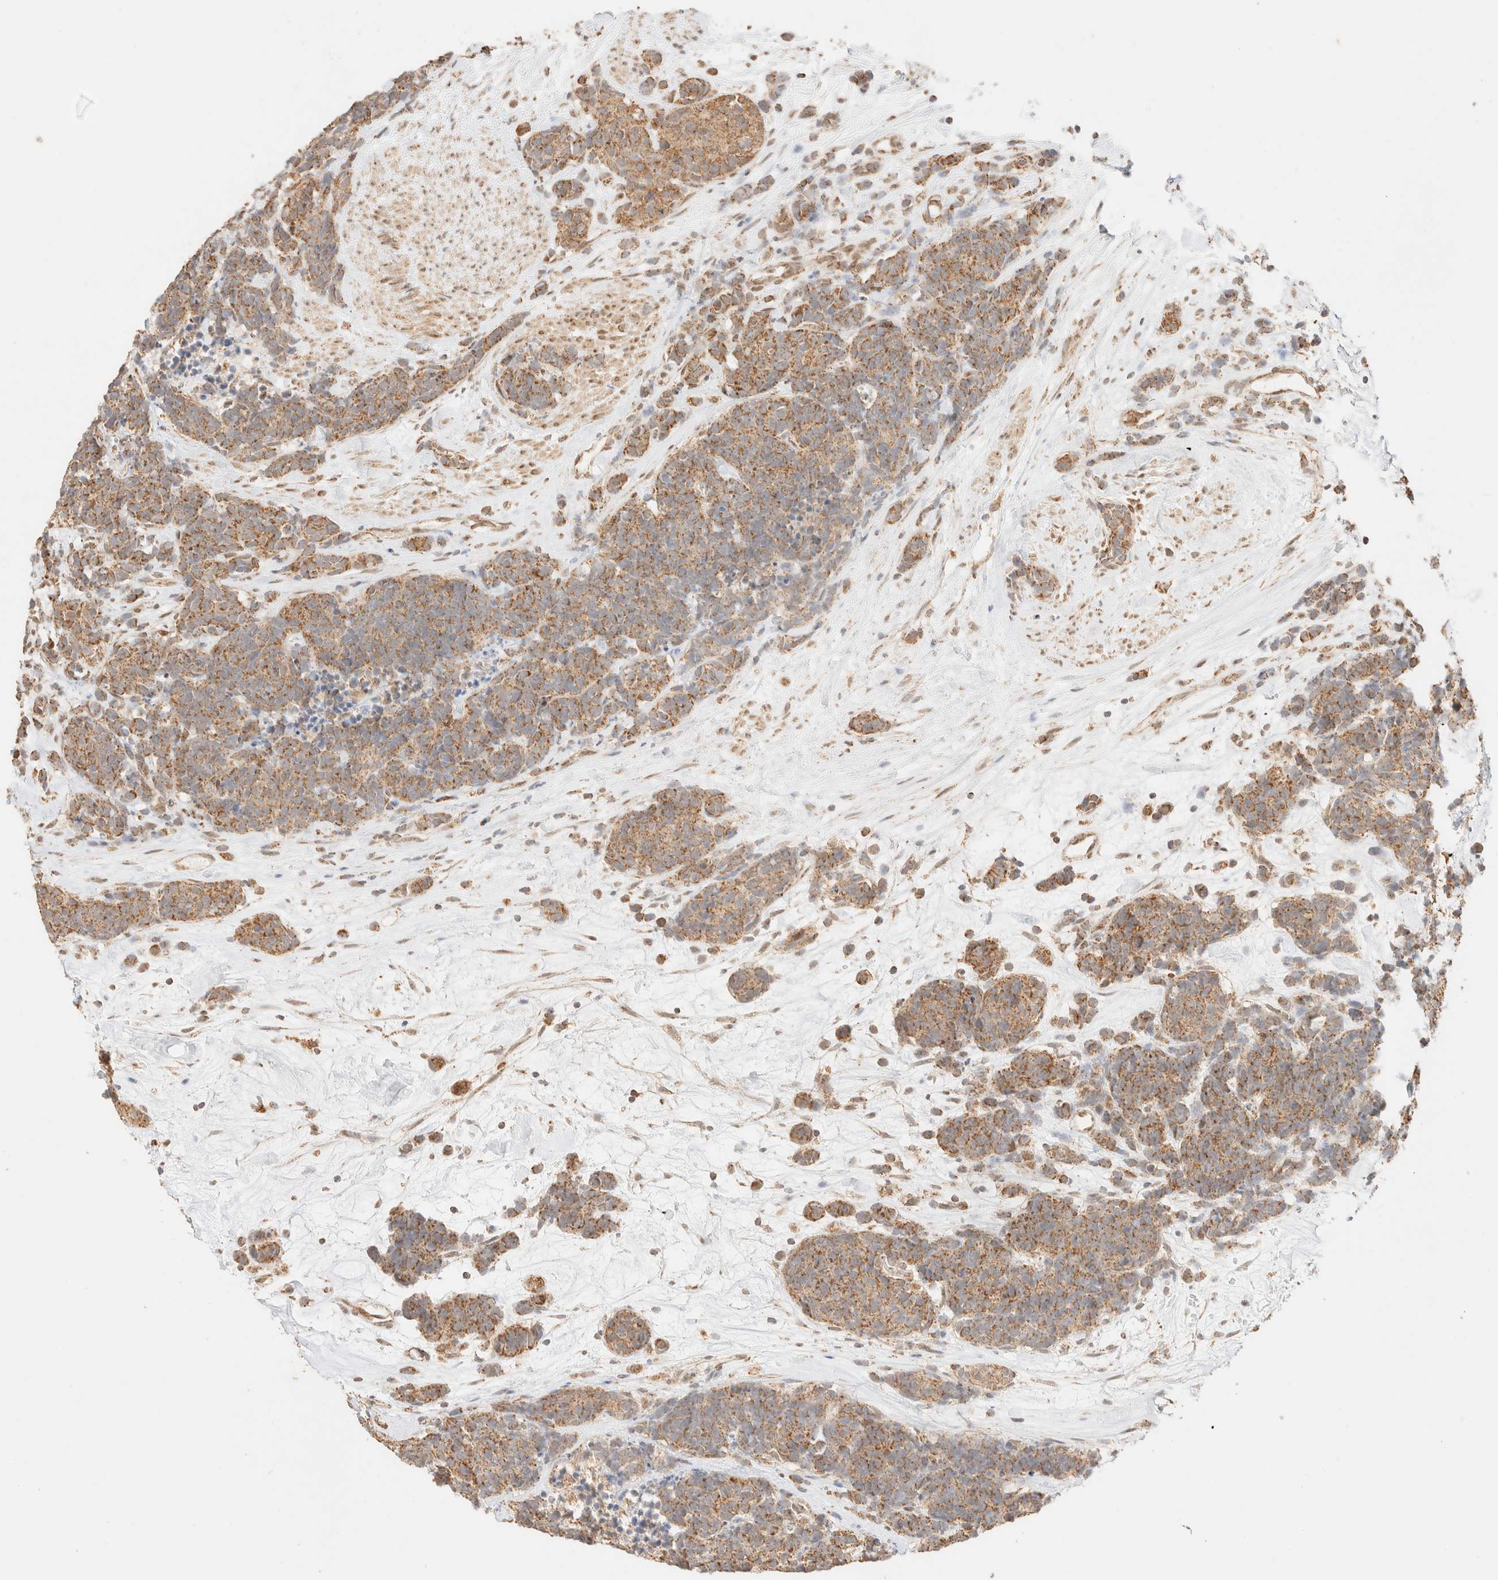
{"staining": {"intensity": "moderate", "quantity": ">75%", "location": "cytoplasmic/membranous"}, "tissue": "carcinoid", "cell_type": "Tumor cells", "image_type": "cancer", "snomed": [{"axis": "morphology", "description": "Carcinoma, NOS"}, {"axis": "morphology", "description": "Carcinoid, malignant, NOS"}, {"axis": "topography", "description": "Urinary bladder"}], "caption": "Human carcinoid stained with a brown dye demonstrates moderate cytoplasmic/membranous positive expression in about >75% of tumor cells.", "gene": "TACO1", "patient": {"sex": "male", "age": 57}}